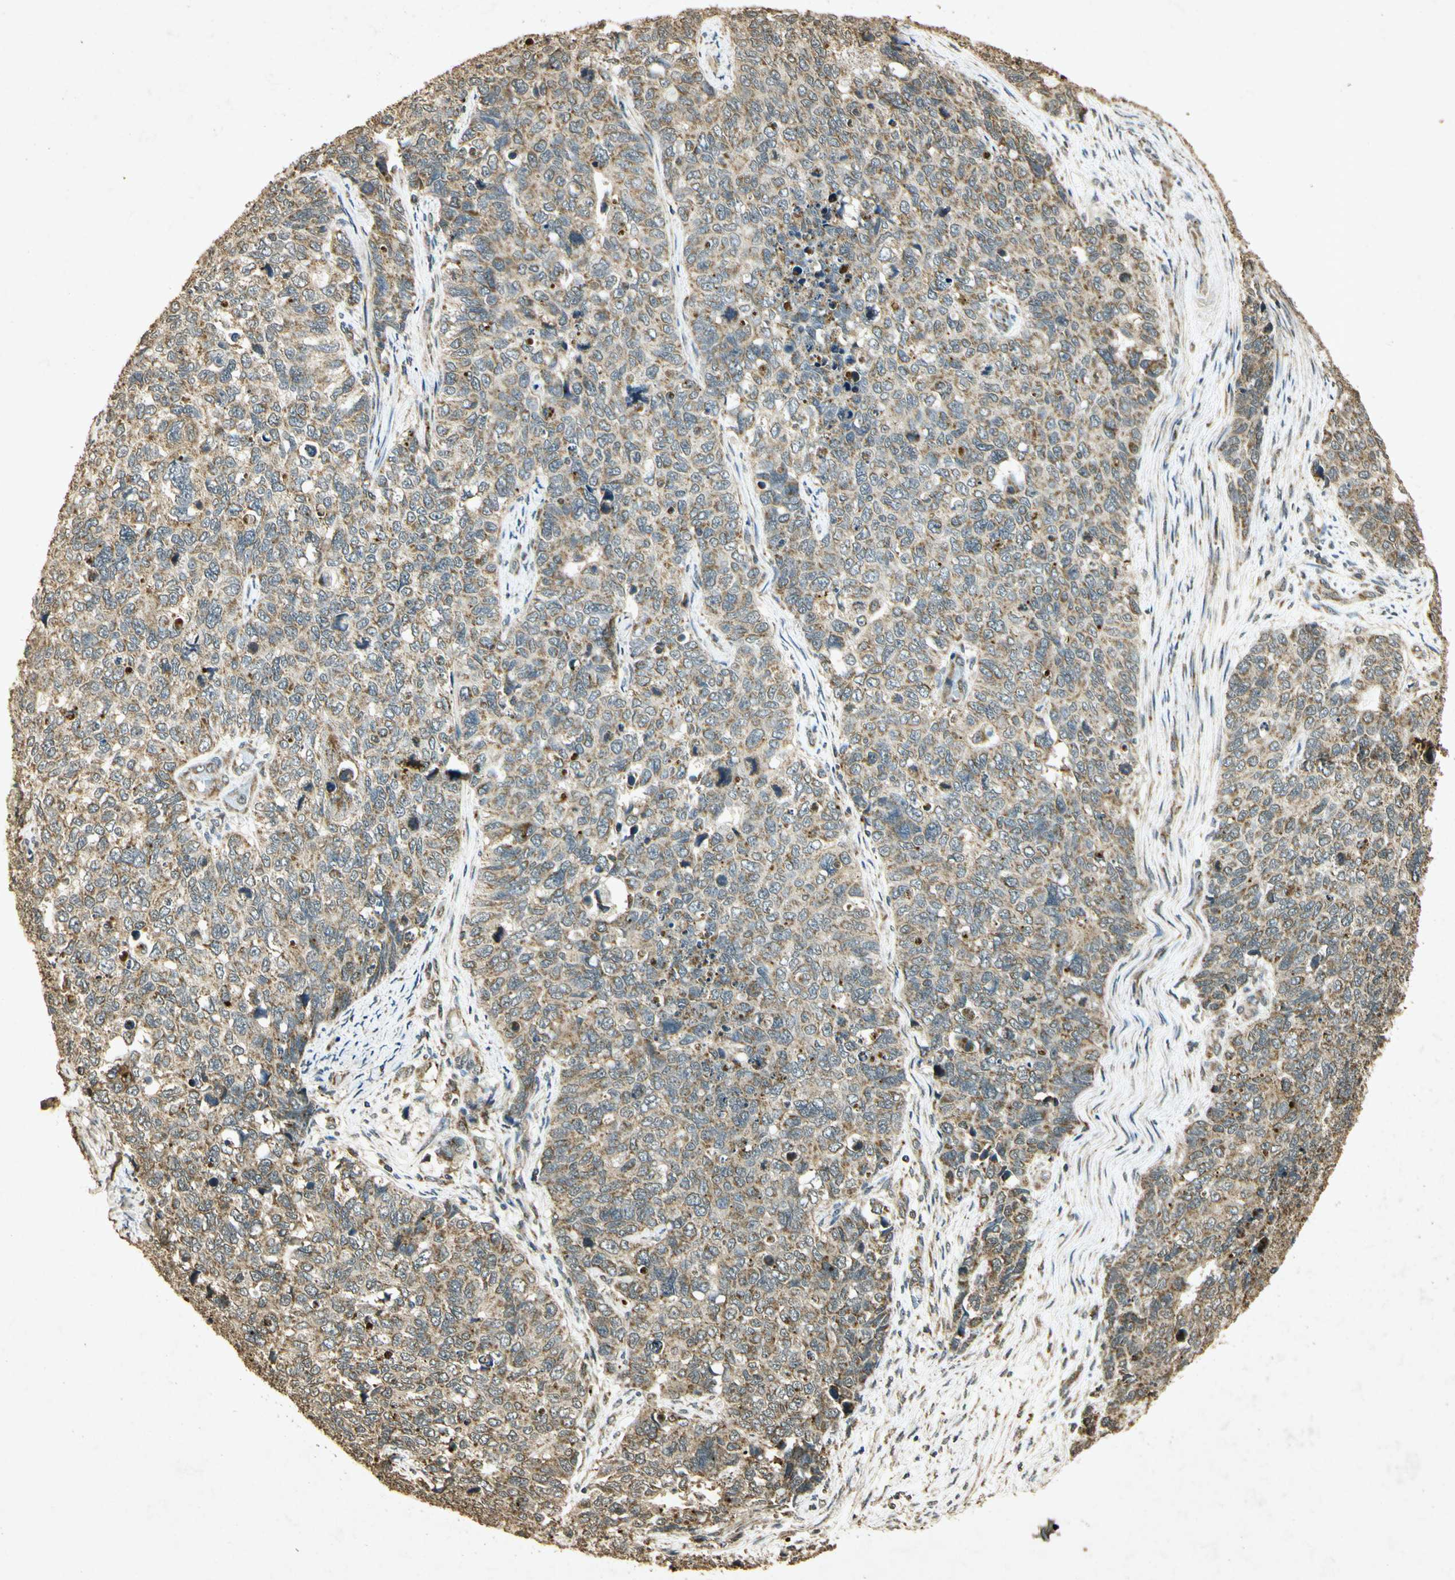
{"staining": {"intensity": "weak", "quantity": "25%-75%", "location": "cytoplasmic/membranous"}, "tissue": "cervical cancer", "cell_type": "Tumor cells", "image_type": "cancer", "snomed": [{"axis": "morphology", "description": "Squamous cell carcinoma, NOS"}, {"axis": "topography", "description": "Cervix"}], "caption": "Cervical cancer (squamous cell carcinoma) stained with a brown dye reveals weak cytoplasmic/membranous positive positivity in about 25%-75% of tumor cells.", "gene": "PRDX3", "patient": {"sex": "female", "age": 63}}